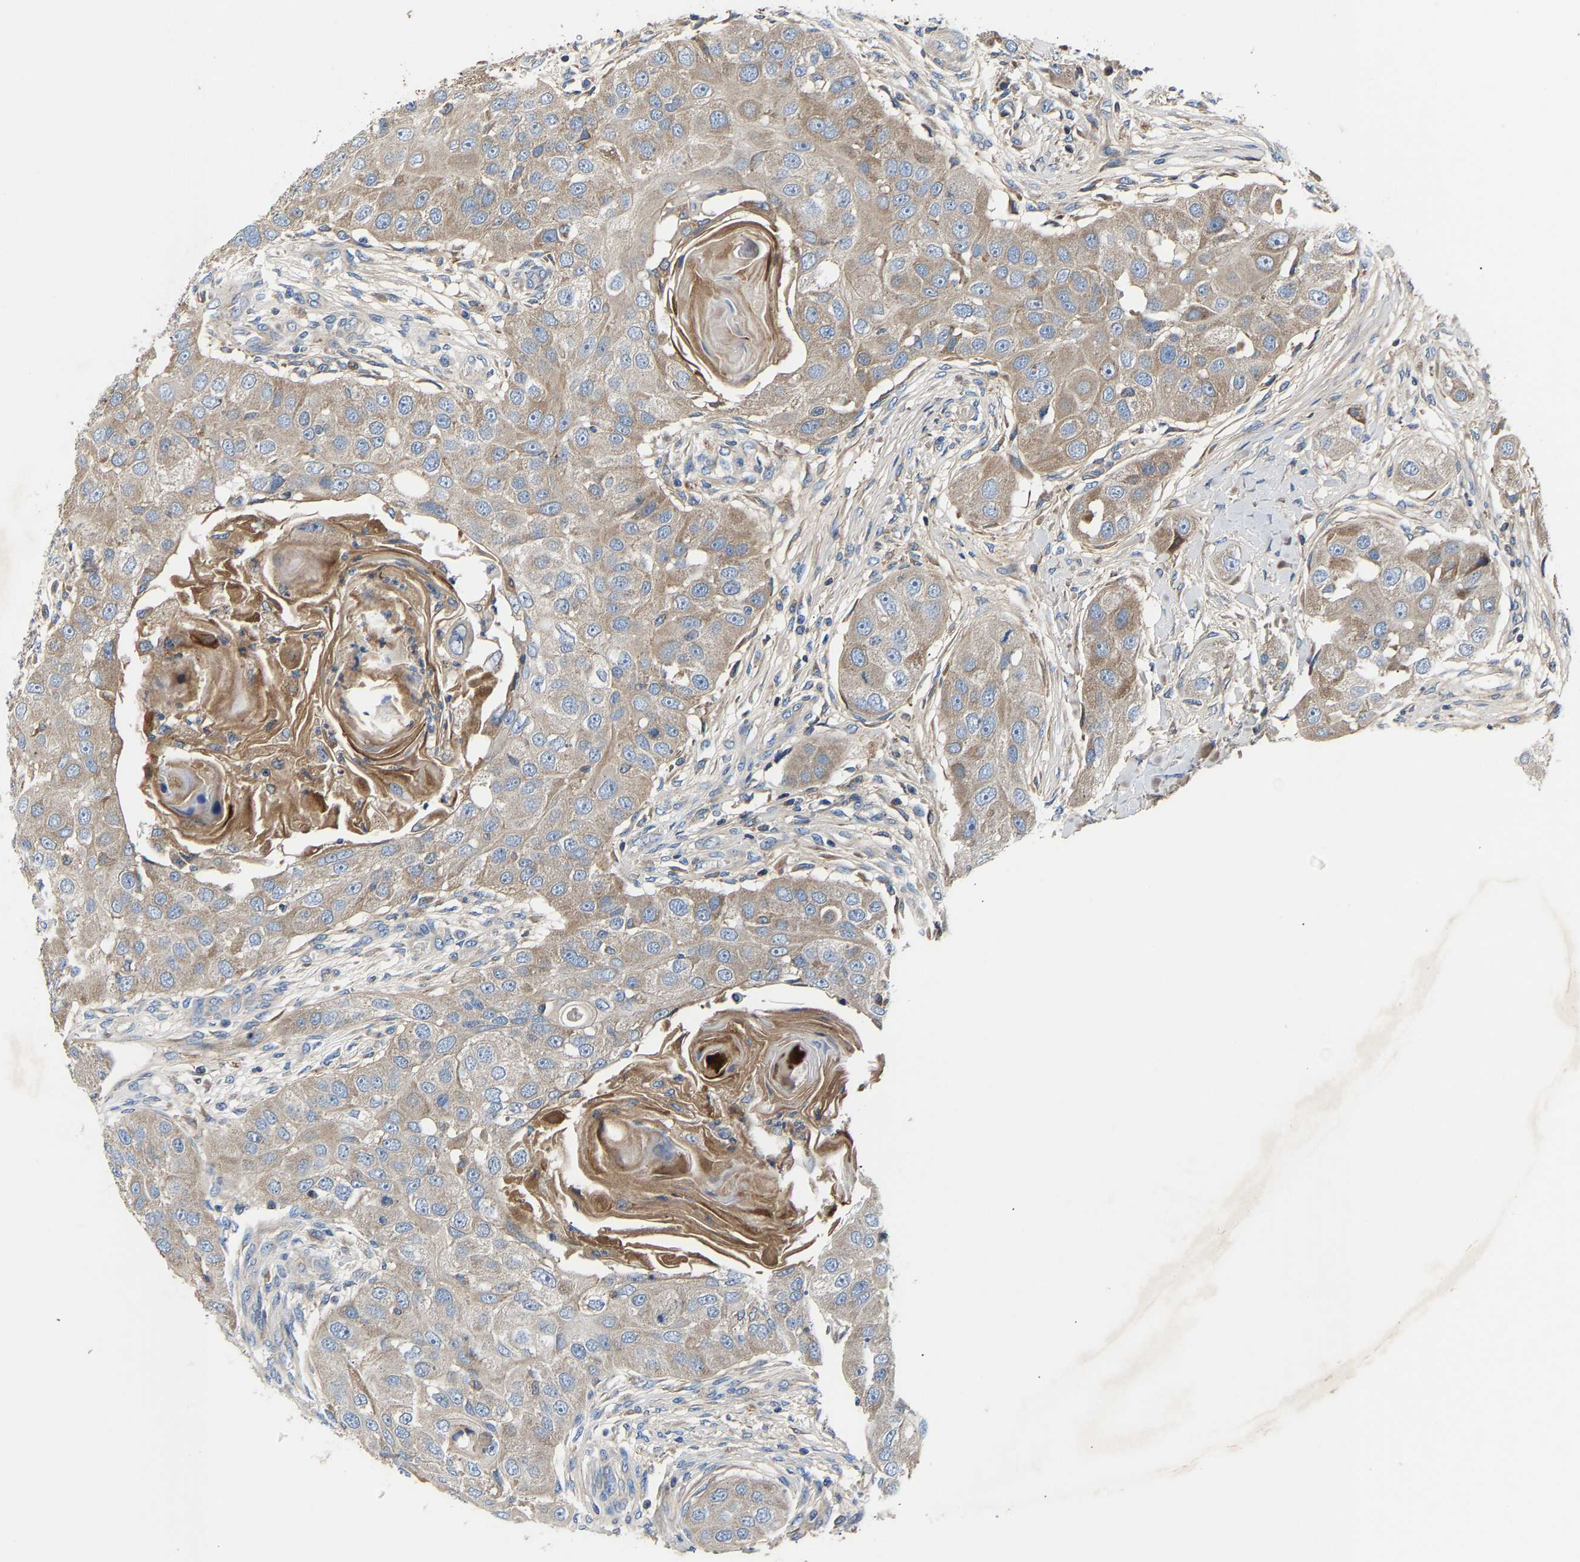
{"staining": {"intensity": "weak", "quantity": ">75%", "location": "cytoplasmic/membranous"}, "tissue": "head and neck cancer", "cell_type": "Tumor cells", "image_type": "cancer", "snomed": [{"axis": "morphology", "description": "Normal tissue, NOS"}, {"axis": "morphology", "description": "Squamous cell carcinoma, NOS"}, {"axis": "topography", "description": "Skeletal muscle"}, {"axis": "topography", "description": "Head-Neck"}], "caption": "Weak cytoplasmic/membranous expression for a protein is seen in about >75% of tumor cells of squamous cell carcinoma (head and neck) using IHC.", "gene": "CCDC171", "patient": {"sex": "male", "age": 51}}